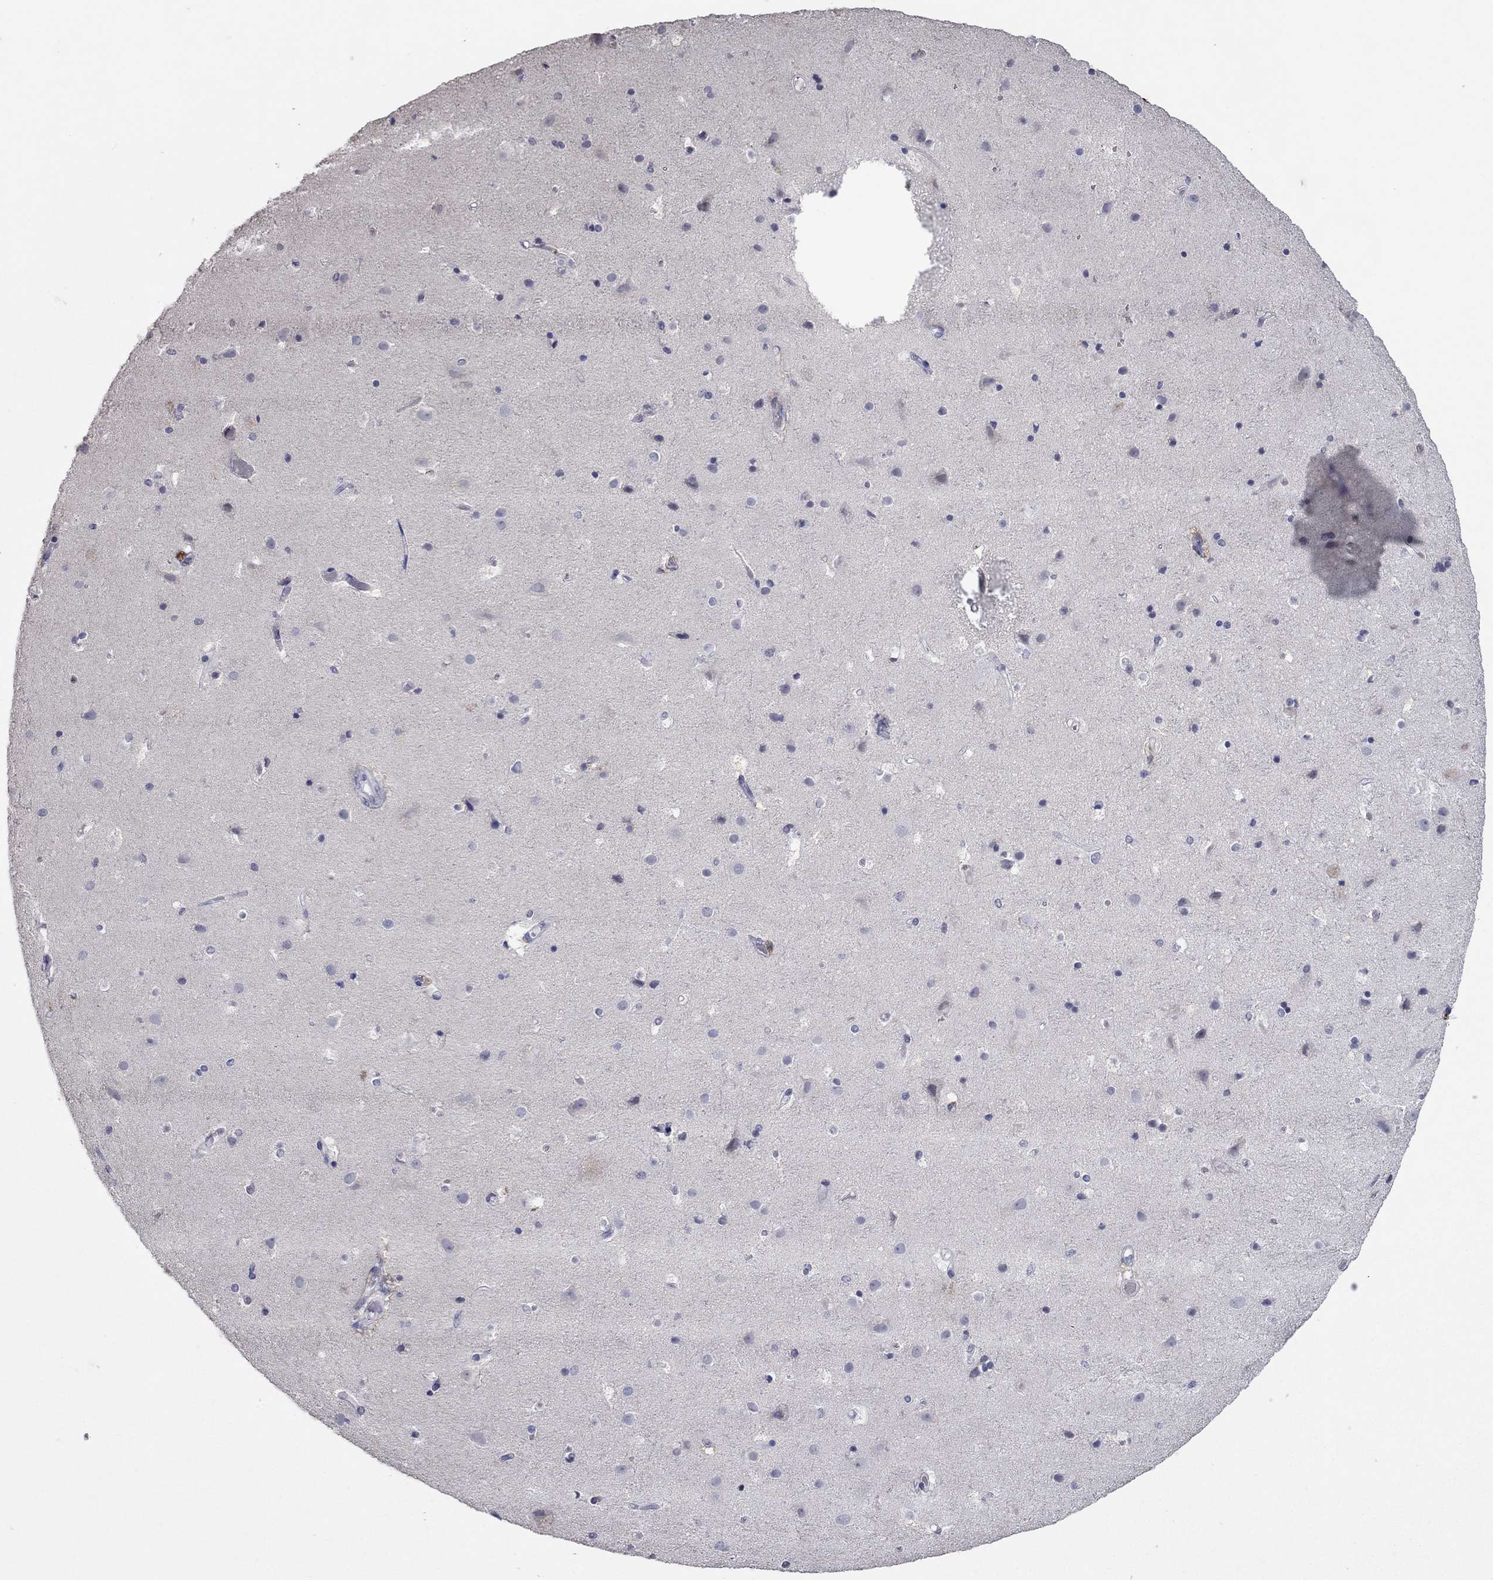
{"staining": {"intensity": "negative", "quantity": "none", "location": "none"}, "tissue": "cerebral cortex", "cell_type": "Endothelial cells", "image_type": "normal", "snomed": [{"axis": "morphology", "description": "Normal tissue, NOS"}, {"axis": "topography", "description": "Cerebral cortex"}], "caption": "Cerebral cortex stained for a protein using immunohistochemistry demonstrates no staining endothelial cells.", "gene": "CCL5", "patient": {"sex": "female", "age": 52}}